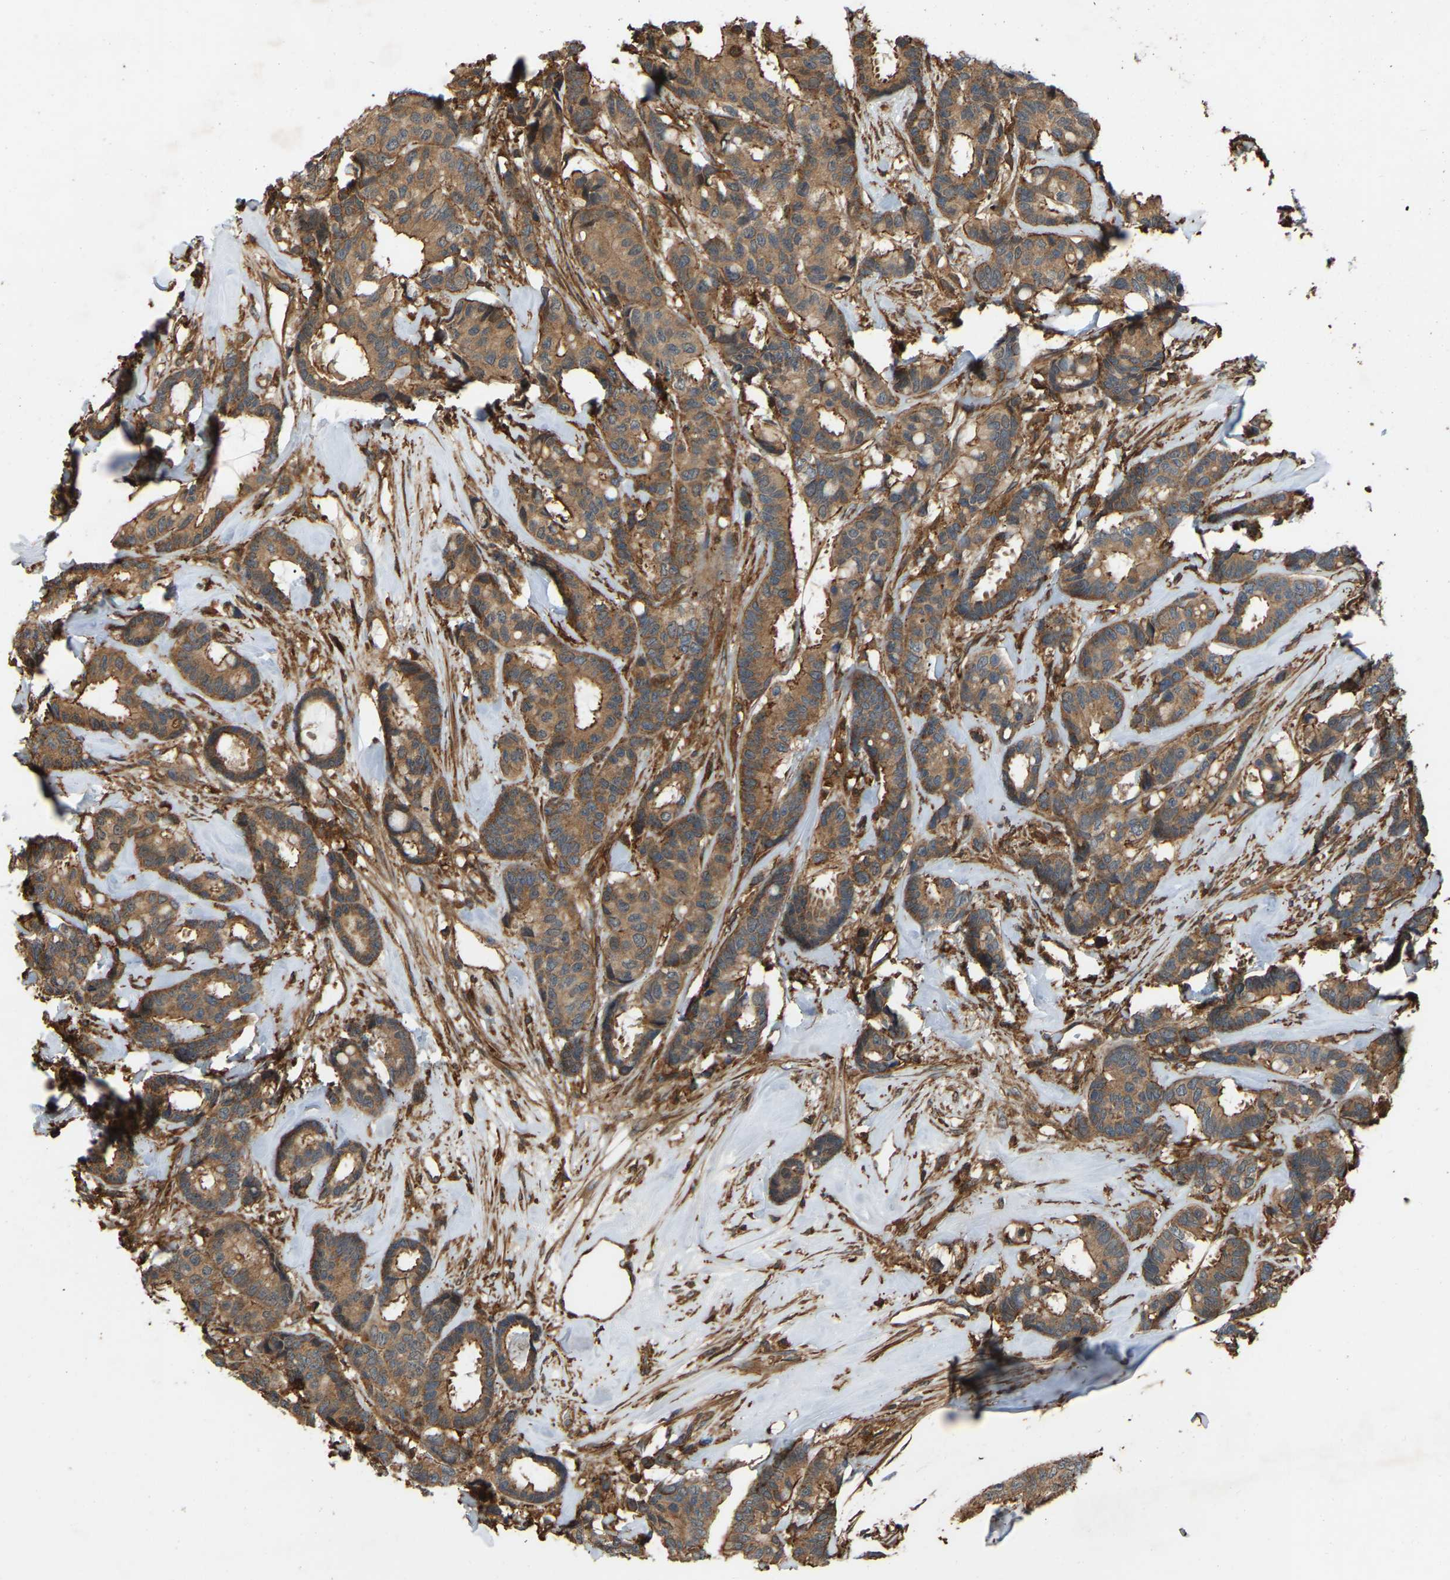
{"staining": {"intensity": "moderate", "quantity": ">75%", "location": "cytoplasmic/membranous"}, "tissue": "breast cancer", "cell_type": "Tumor cells", "image_type": "cancer", "snomed": [{"axis": "morphology", "description": "Duct carcinoma"}, {"axis": "topography", "description": "Breast"}], "caption": "Intraductal carcinoma (breast) stained with a protein marker shows moderate staining in tumor cells.", "gene": "SAMD9L", "patient": {"sex": "female", "age": 87}}